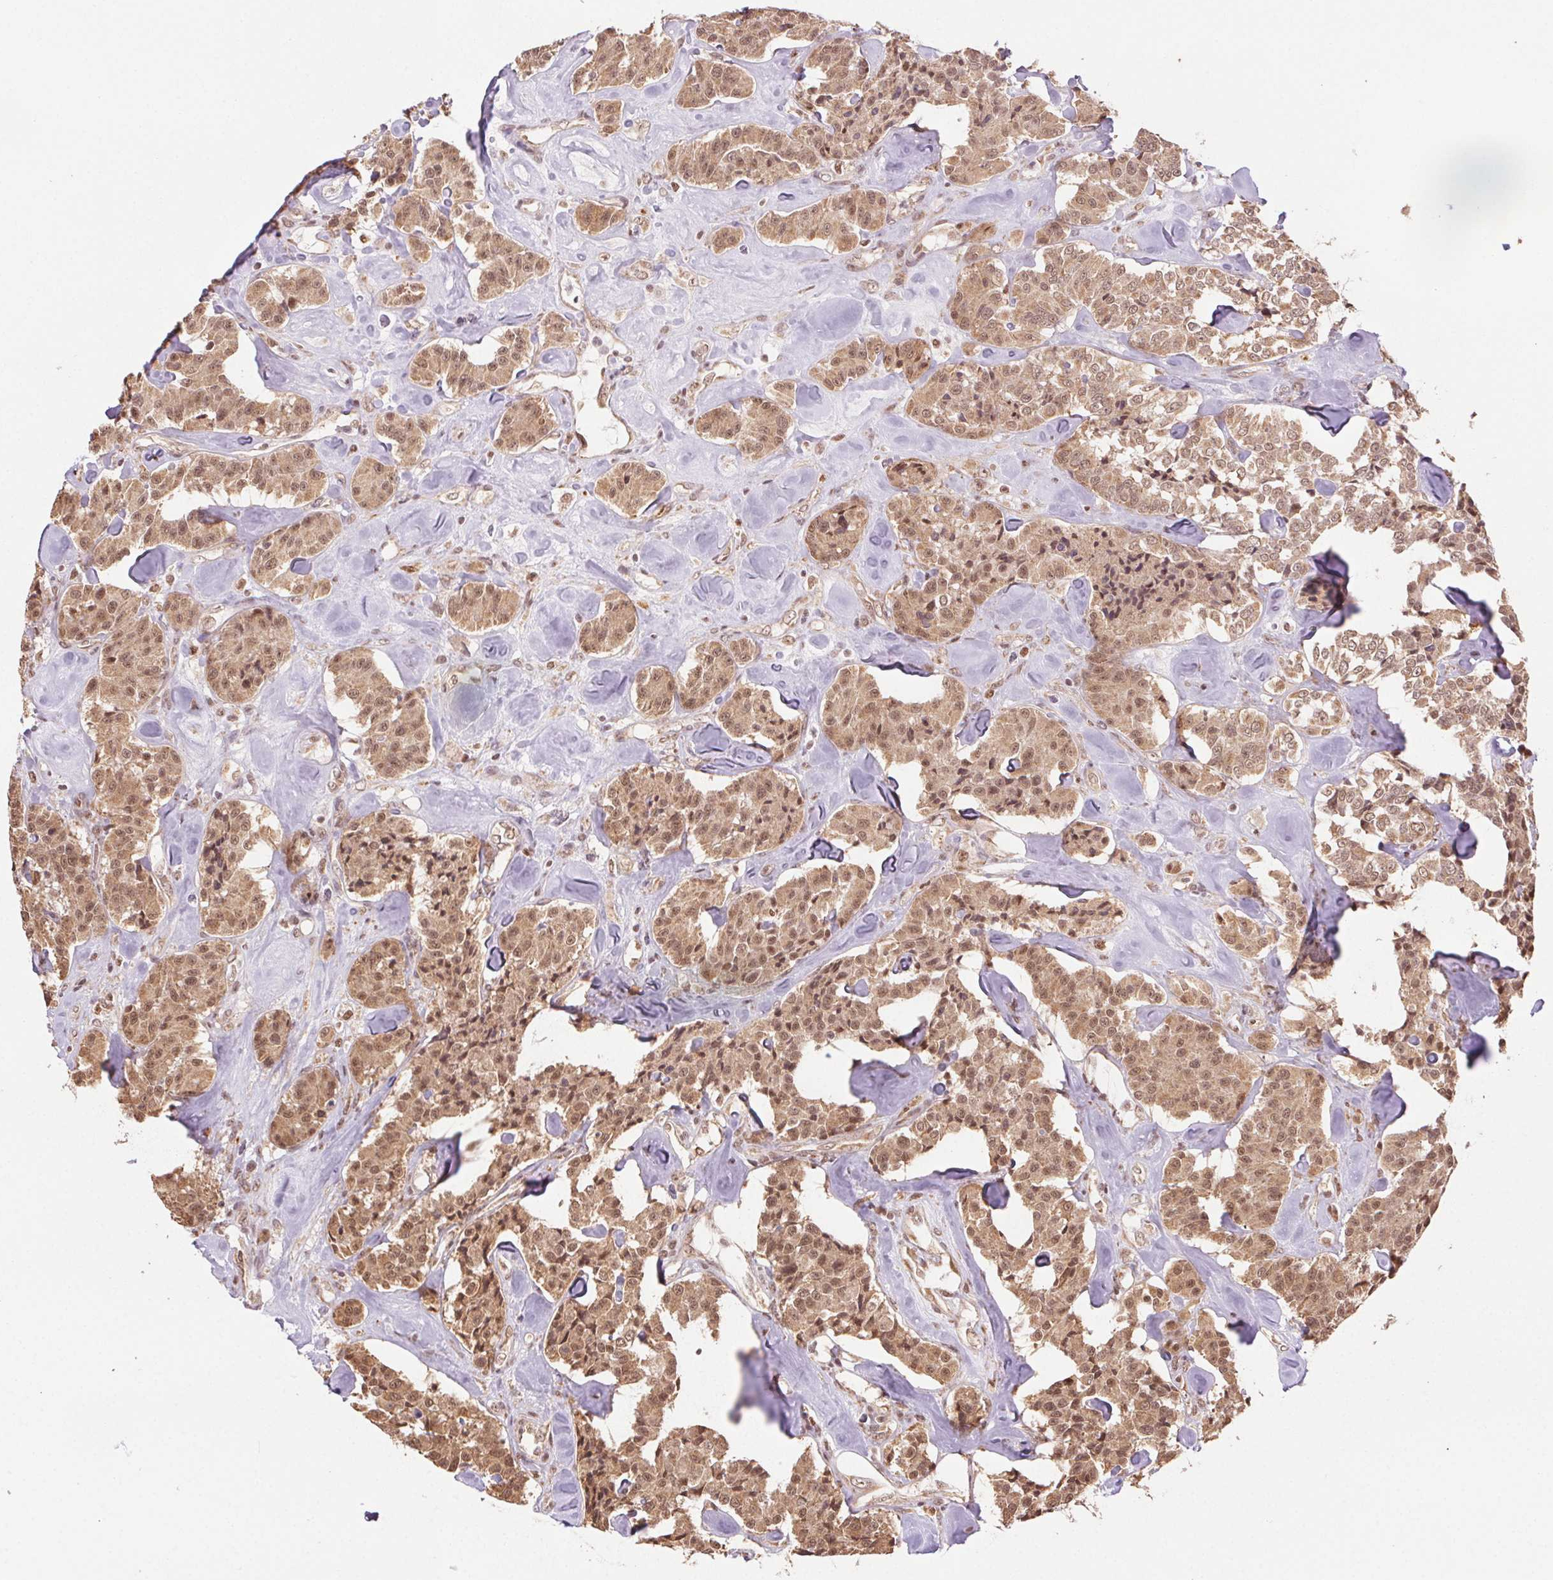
{"staining": {"intensity": "moderate", "quantity": ">75%", "location": "cytoplasmic/membranous,nuclear"}, "tissue": "carcinoid", "cell_type": "Tumor cells", "image_type": "cancer", "snomed": [{"axis": "morphology", "description": "Carcinoid, malignant, NOS"}, {"axis": "topography", "description": "Pancreas"}], "caption": "Tumor cells show medium levels of moderate cytoplasmic/membranous and nuclear staining in about >75% of cells in human carcinoid (malignant).", "gene": "TREML4", "patient": {"sex": "male", "age": 41}}